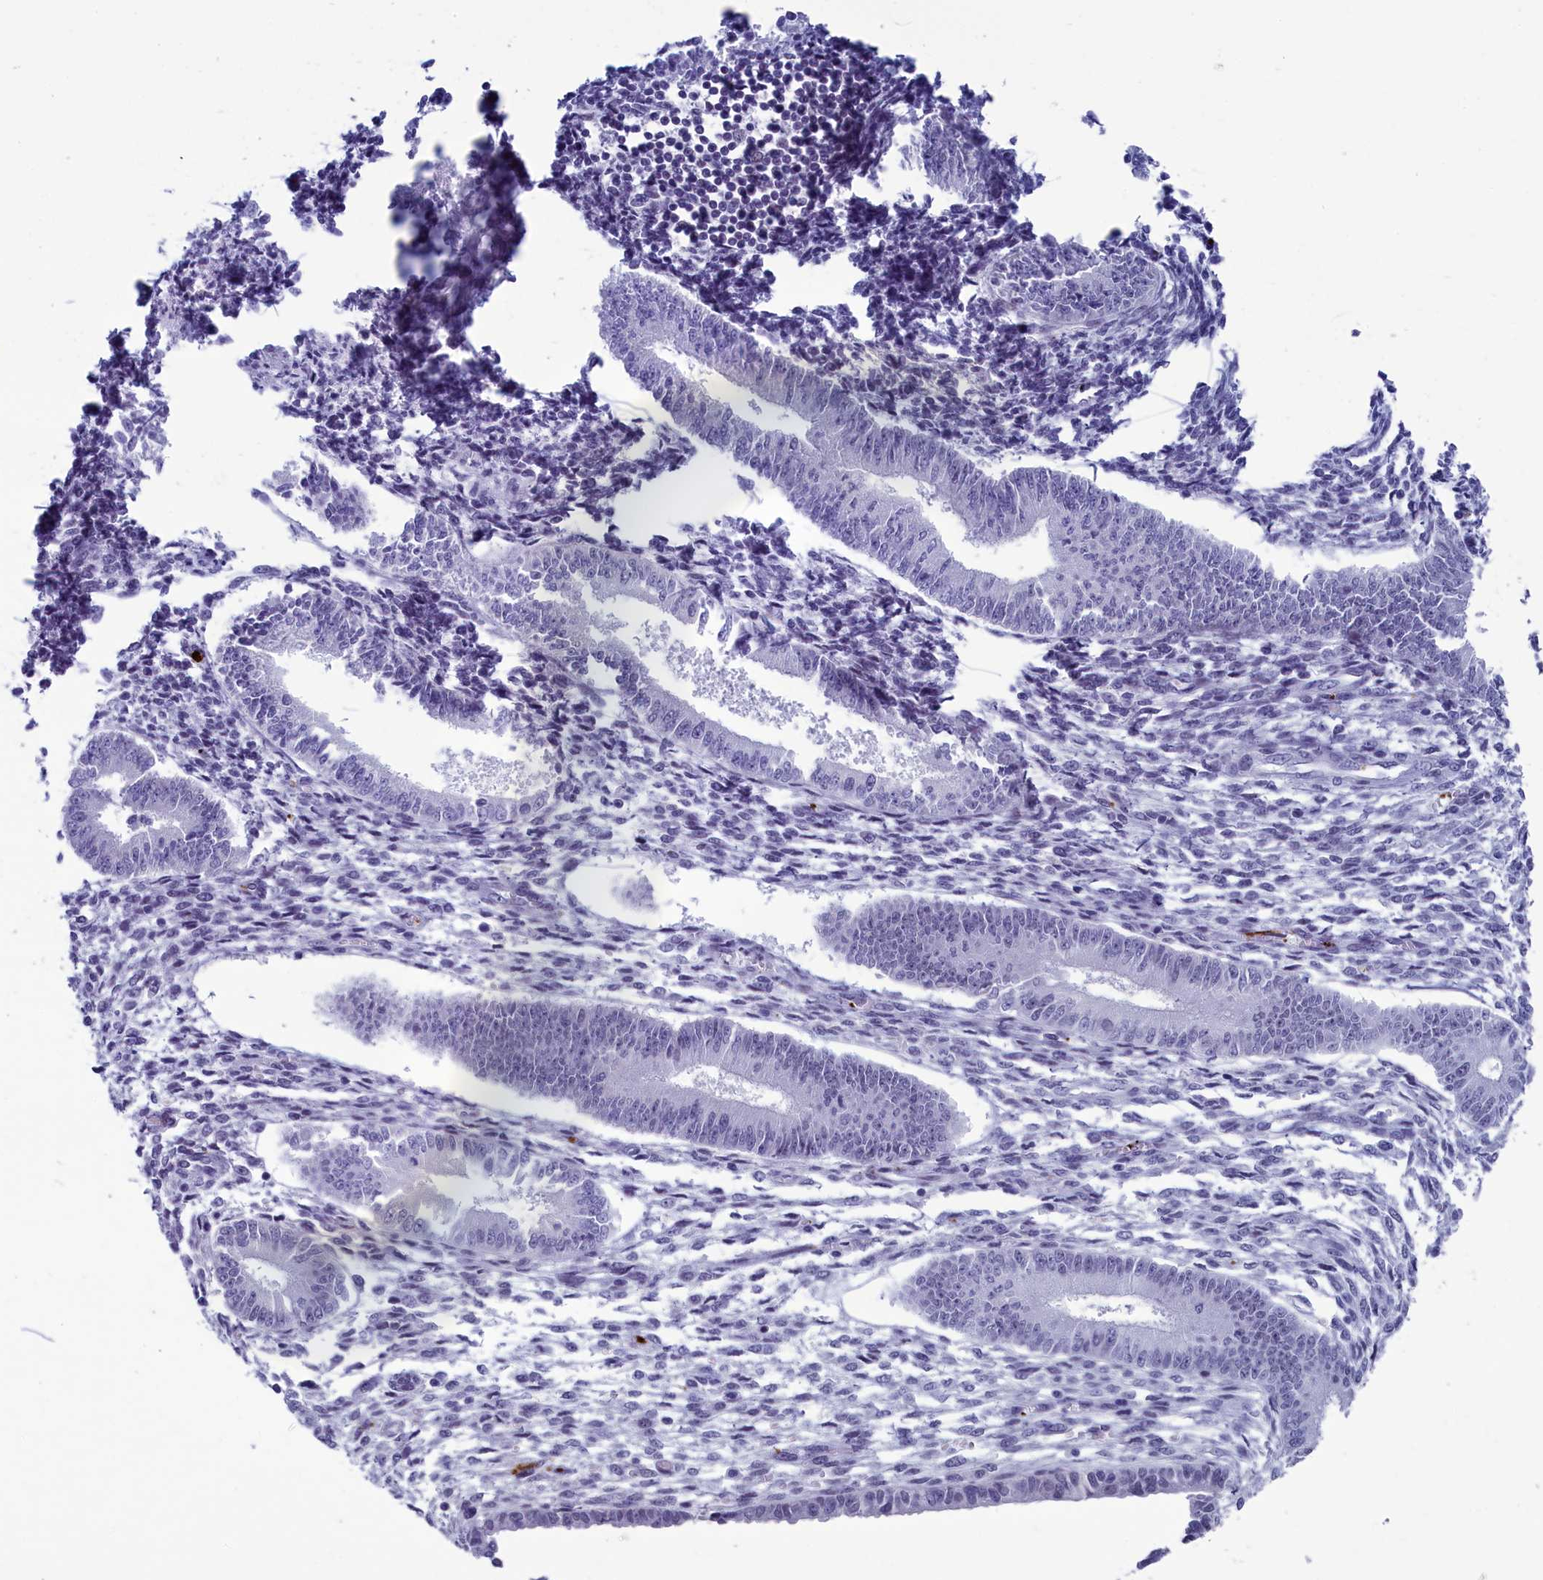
{"staining": {"intensity": "negative", "quantity": "none", "location": "none"}, "tissue": "endometrium", "cell_type": "Cells in endometrial stroma", "image_type": "normal", "snomed": [{"axis": "morphology", "description": "Normal tissue, NOS"}, {"axis": "topography", "description": "Uterus"}, {"axis": "topography", "description": "Endometrium"}], "caption": "The histopathology image demonstrates no significant staining in cells in endometrial stroma of endometrium. (DAB (3,3'-diaminobenzidine) immunohistochemistry visualized using brightfield microscopy, high magnification).", "gene": "AIFM2", "patient": {"sex": "female", "age": 48}}